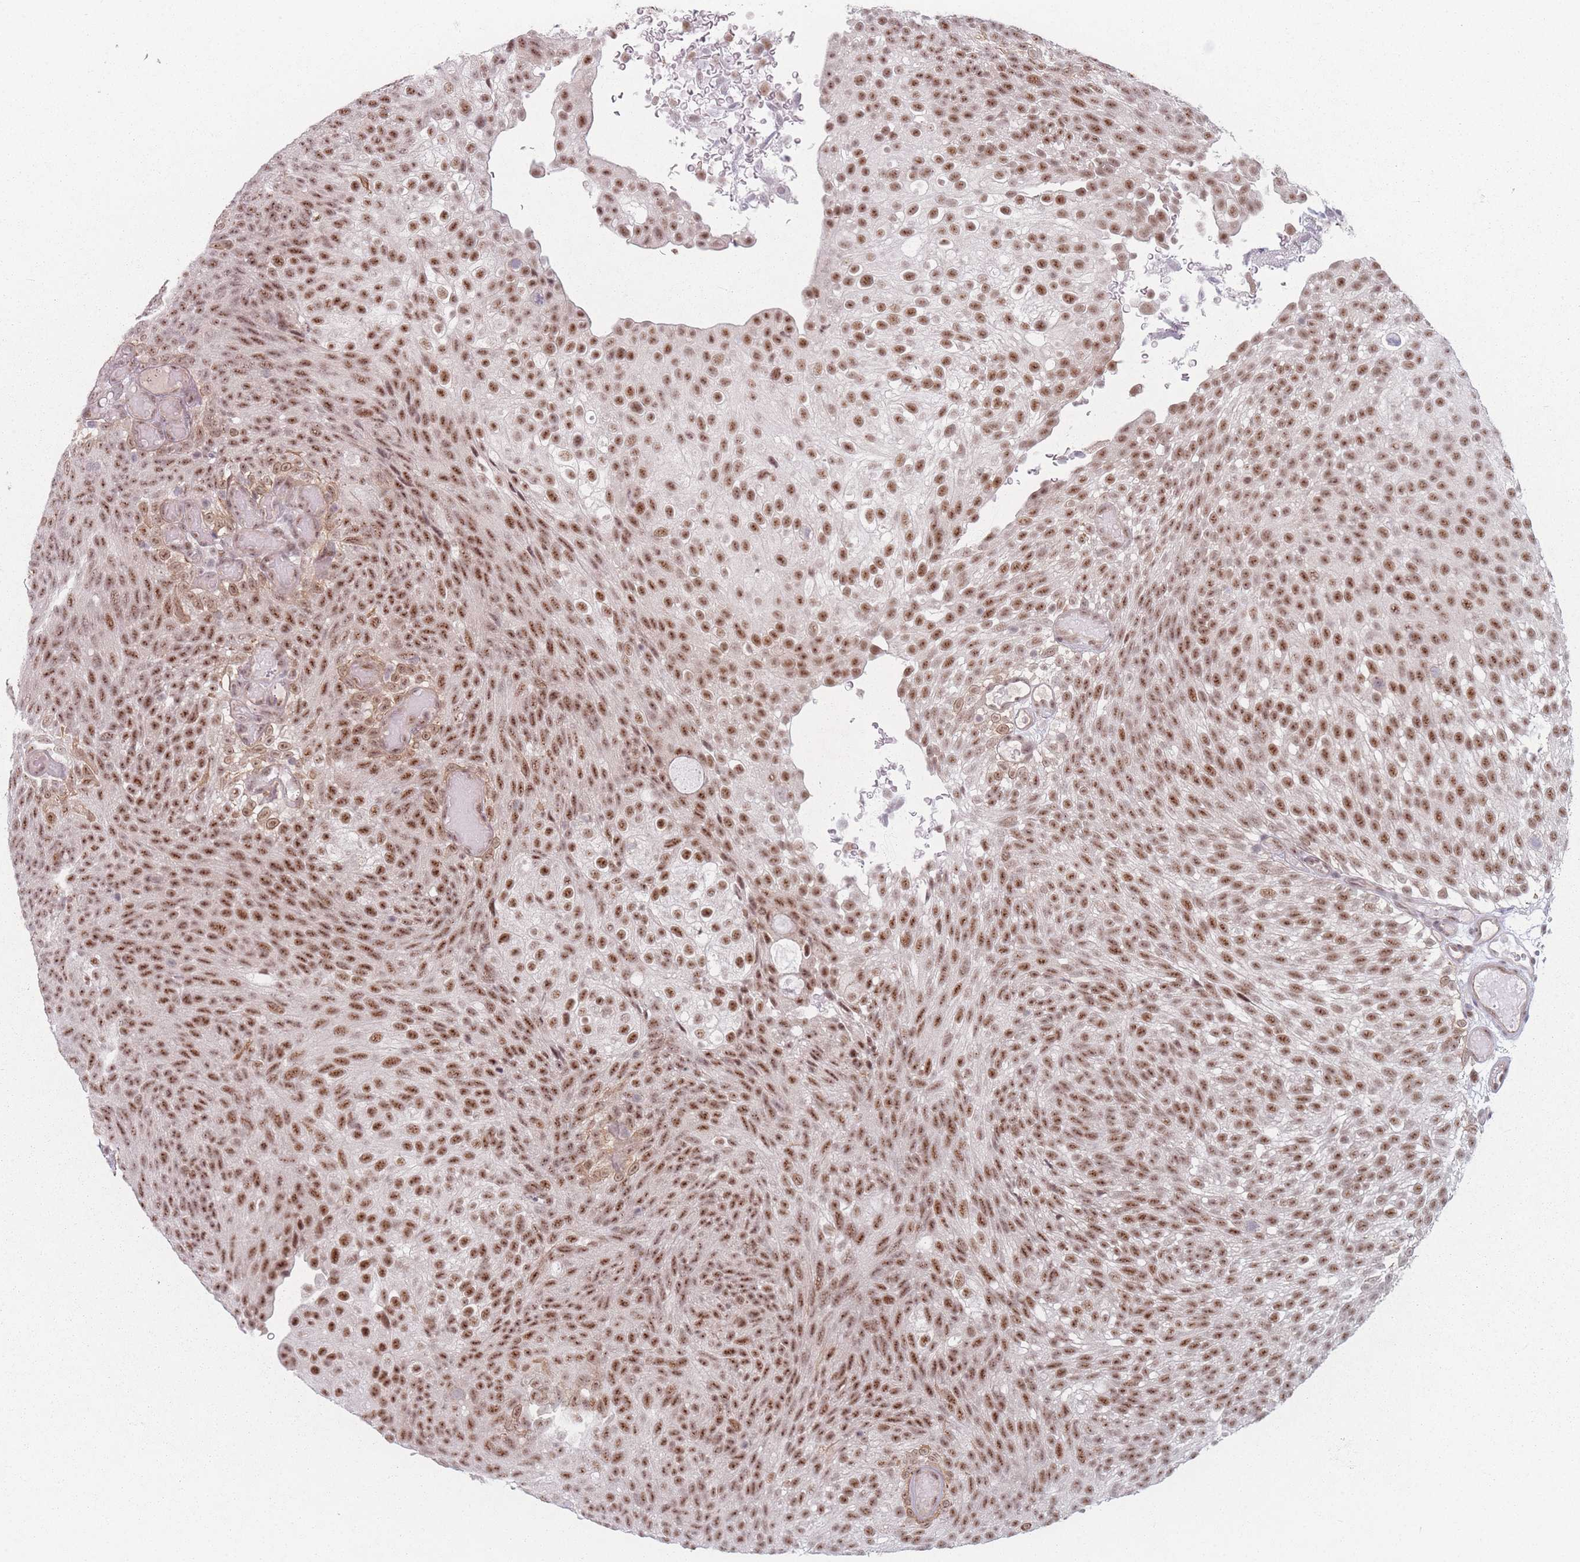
{"staining": {"intensity": "moderate", "quantity": ">75%", "location": "nuclear"}, "tissue": "urothelial cancer", "cell_type": "Tumor cells", "image_type": "cancer", "snomed": [{"axis": "morphology", "description": "Urothelial carcinoma, Low grade"}, {"axis": "topography", "description": "Urinary bladder"}], "caption": "Immunohistochemistry (IHC) micrograph of human urothelial carcinoma (low-grade) stained for a protein (brown), which exhibits medium levels of moderate nuclear staining in approximately >75% of tumor cells.", "gene": "ZC3H14", "patient": {"sex": "male", "age": 78}}